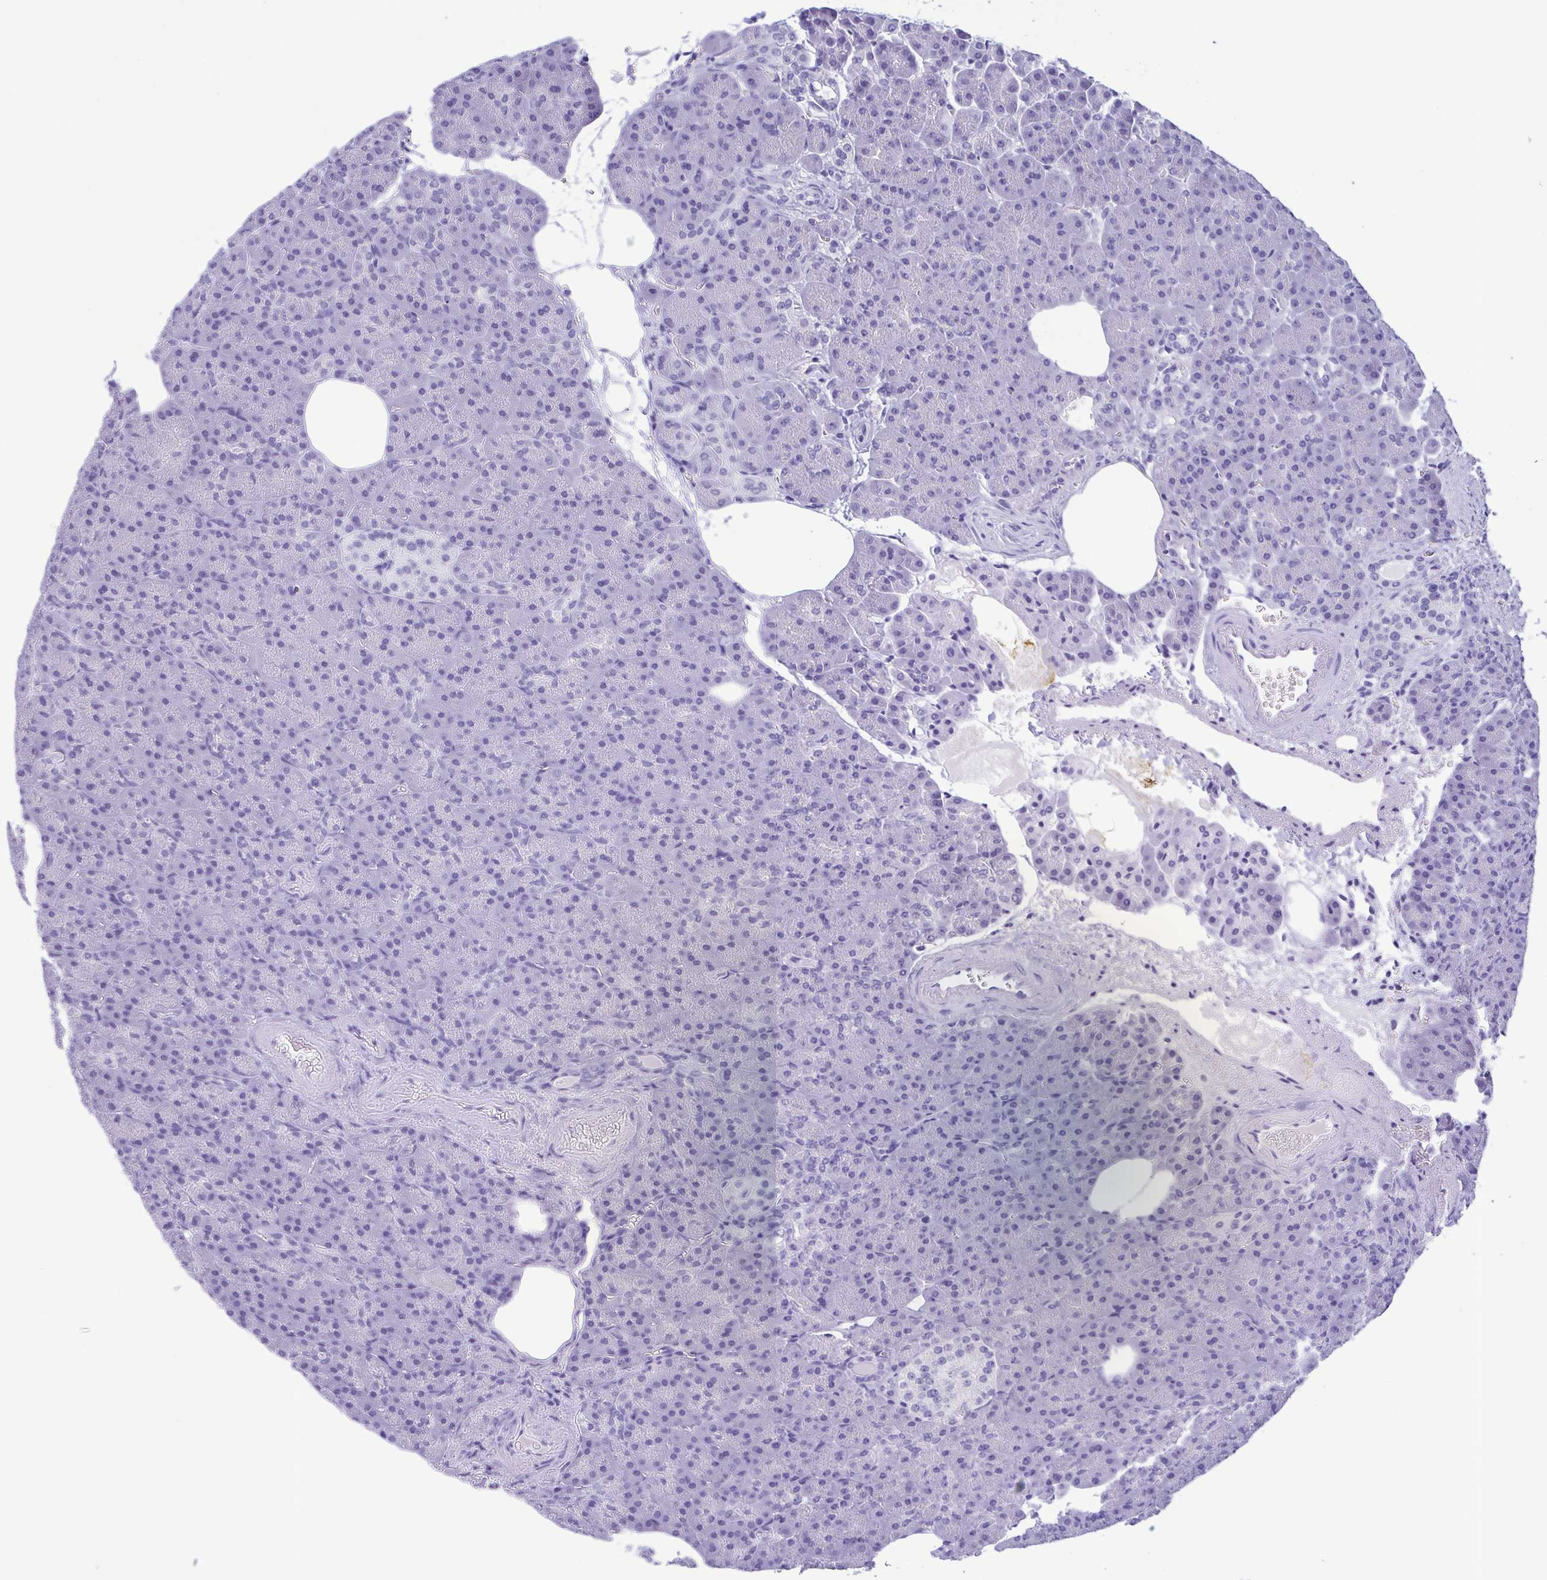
{"staining": {"intensity": "negative", "quantity": "none", "location": "none"}, "tissue": "pancreas", "cell_type": "Exocrine glandular cells", "image_type": "normal", "snomed": [{"axis": "morphology", "description": "Normal tissue, NOS"}, {"axis": "topography", "description": "Pancreas"}], "caption": "Exocrine glandular cells are negative for protein expression in unremarkable human pancreas. The staining is performed using DAB brown chromogen with nuclei counter-stained in using hematoxylin.", "gene": "TSPY10", "patient": {"sex": "female", "age": 74}}